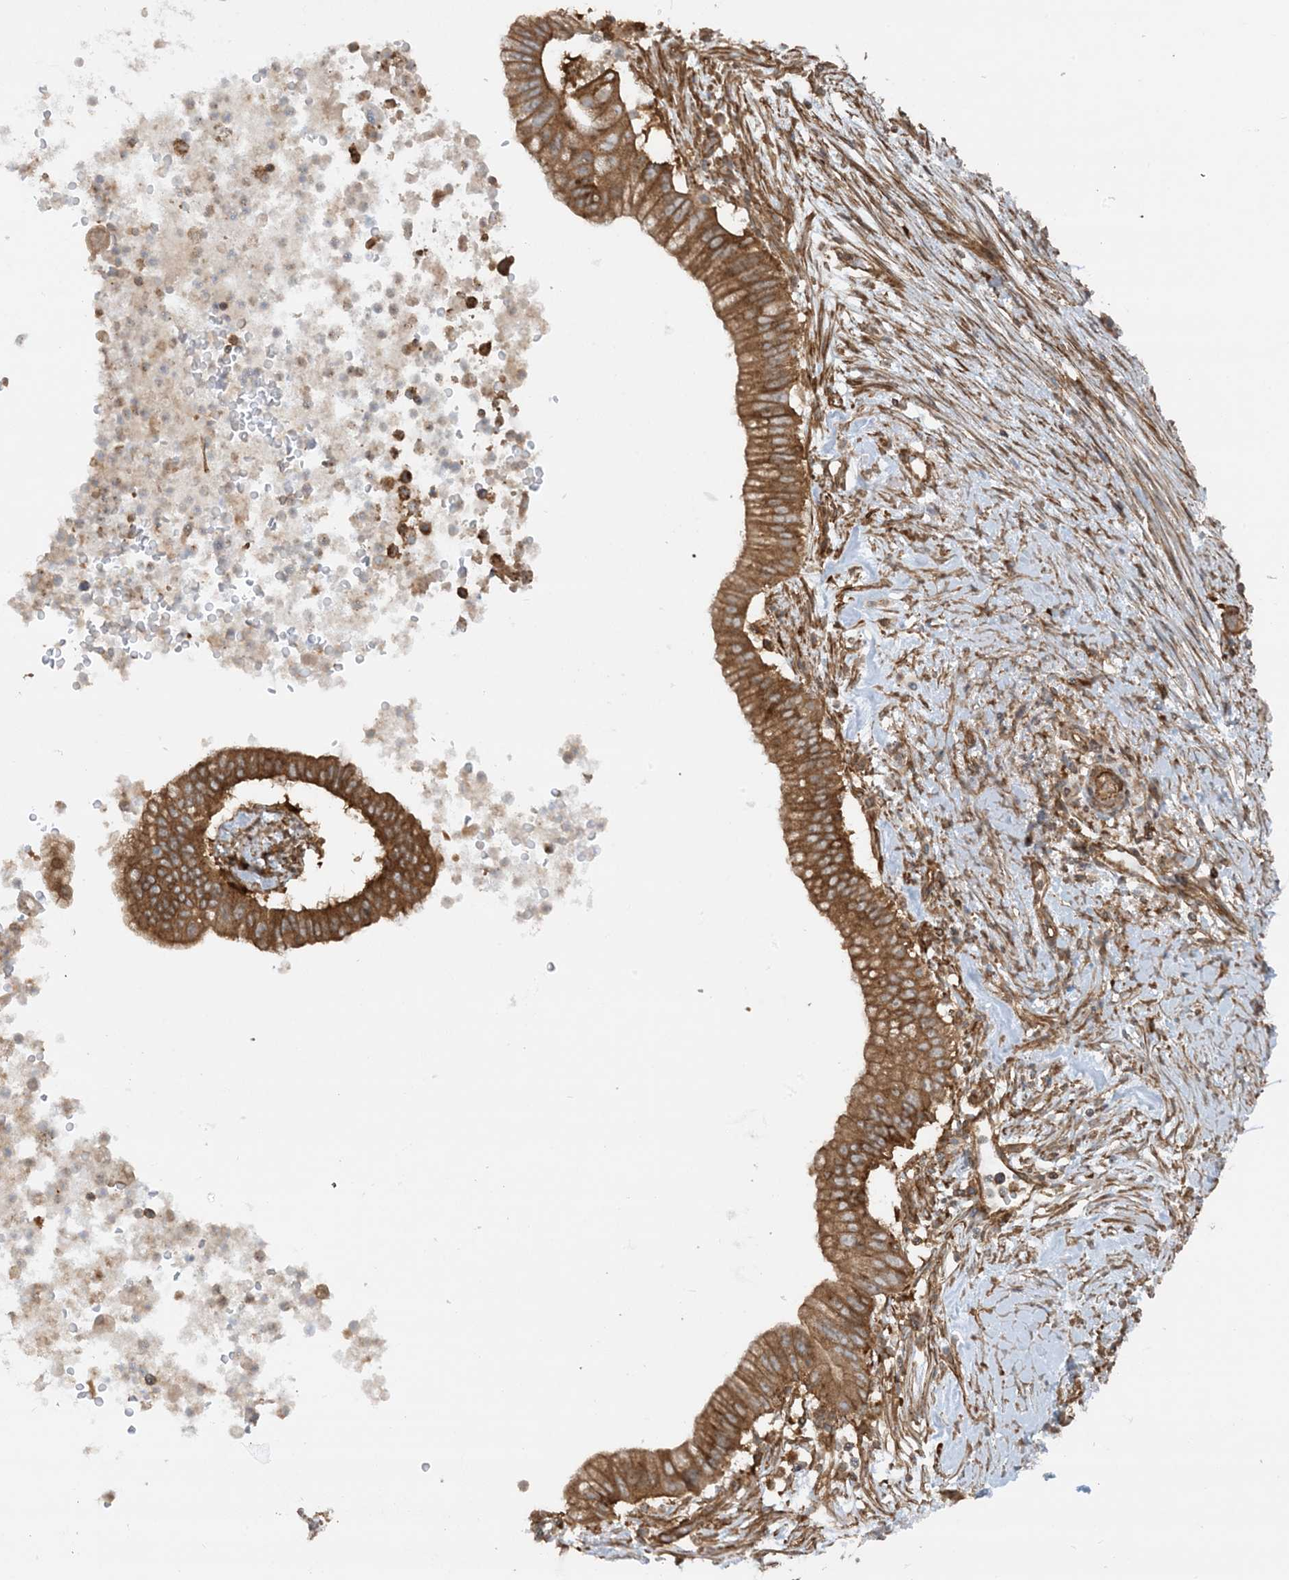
{"staining": {"intensity": "strong", "quantity": ">75%", "location": "cytoplasmic/membranous"}, "tissue": "pancreatic cancer", "cell_type": "Tumor cells", "image_type": "cancer", "snomed": [{"axis": "morphology", "description": "Adenocarcinoma, NOS"}, {"axis": "topography", "description": "Pancreas"}], "caption": "Immunohistochemical staining of human adenocarcinoma (pancreatic) displays strong cytoplasmic/membranous protein staining in about >75% of tumor cells.", "gene": "STAM2", "patient": {"sex": "male", "age": 68}}